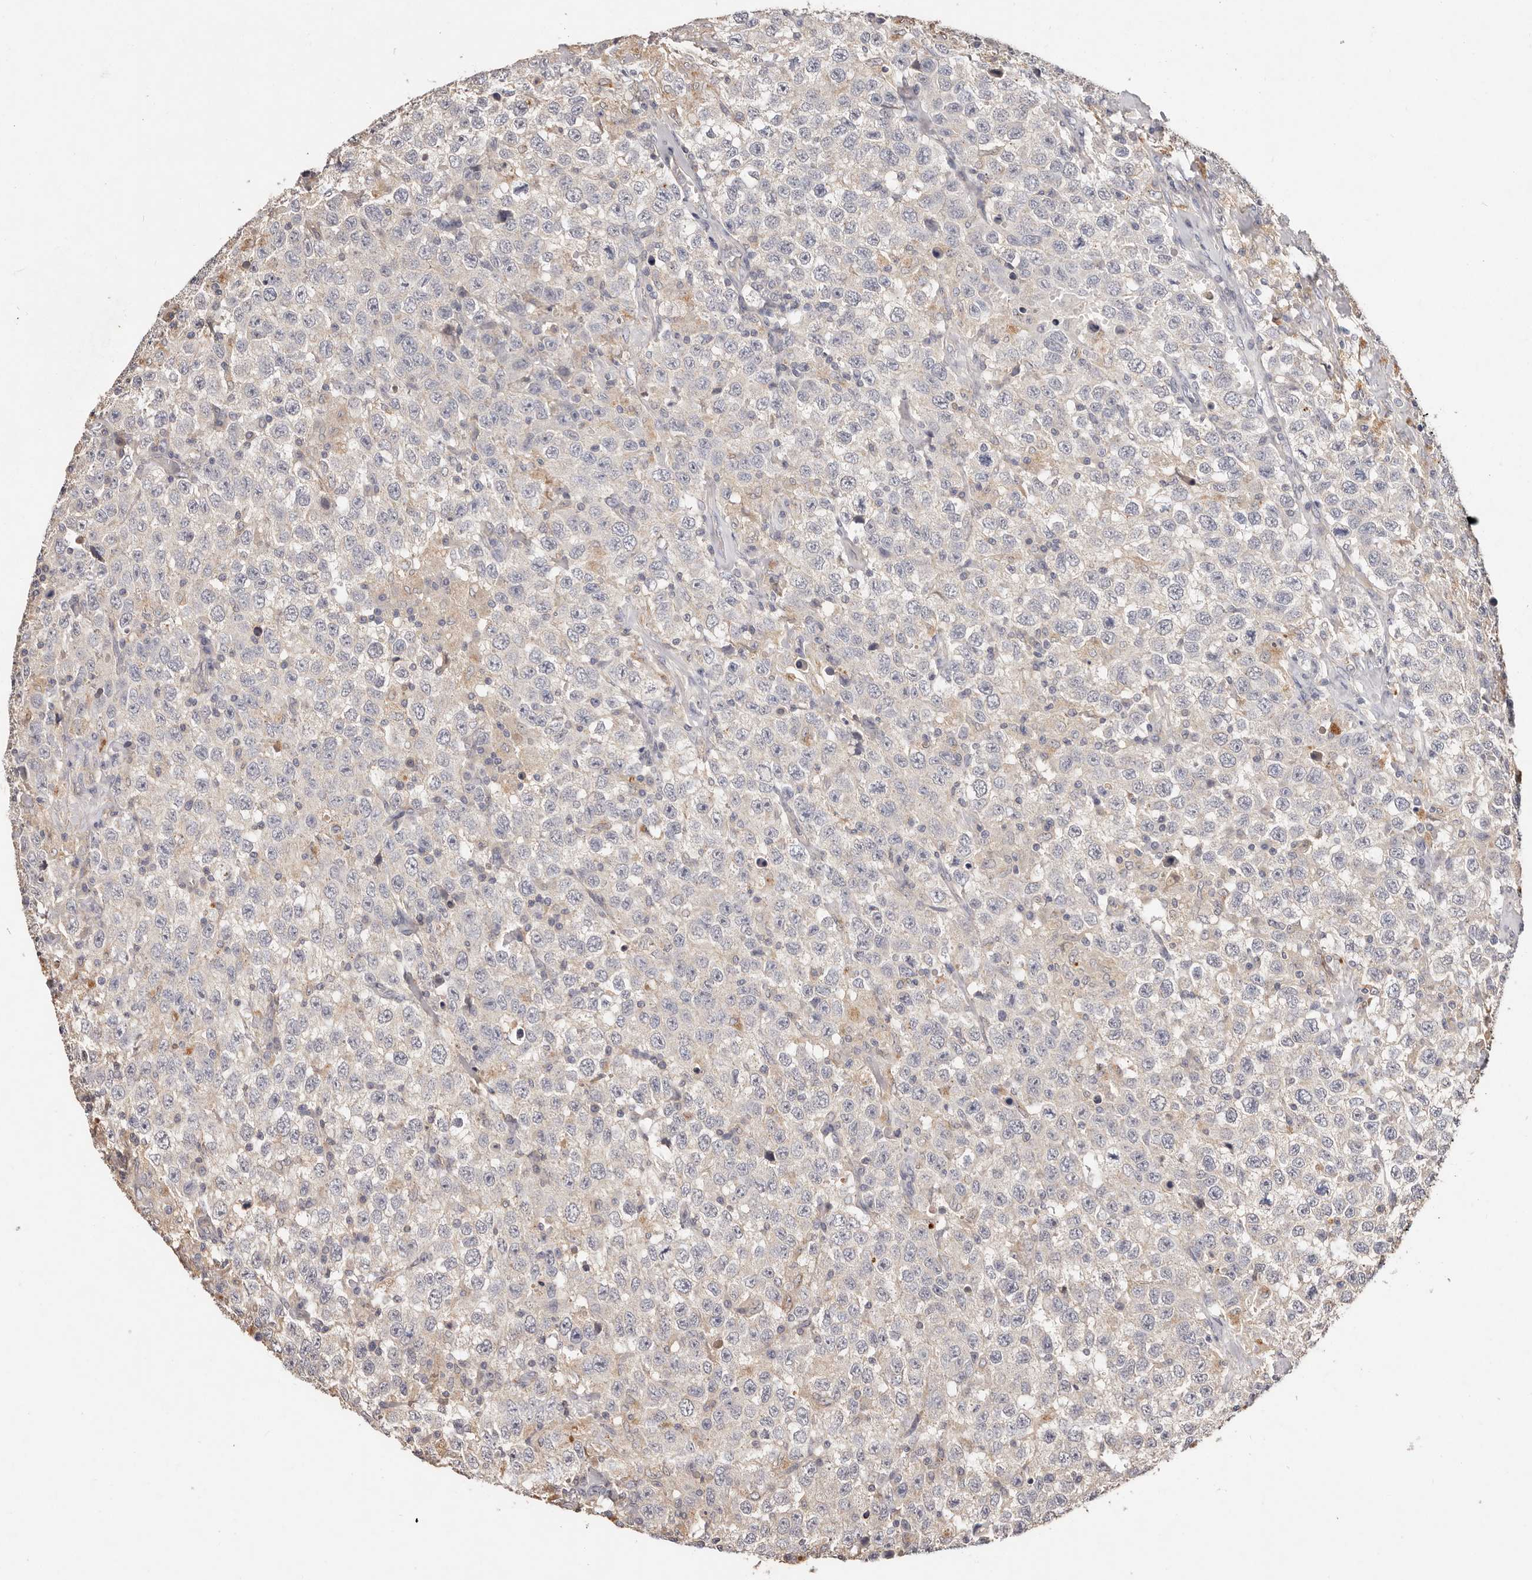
{"staining": {"intensity": "negative", "quantity": "none", "location": "none"}, "tissue": "testis cancer", "cell_type": "Tumor cells", "image_type": "cancer", "snomed": [{"axis": "morphology", "description": "Seminoma, NOS"}, {"axis": "topography", "description": "Testis"}], "caption": "Micrograph shows no significant protein staining in tumor cells of seminoma (testis).", "gene": "THBS3", "patient": {"sex": "male", "age": 41}}